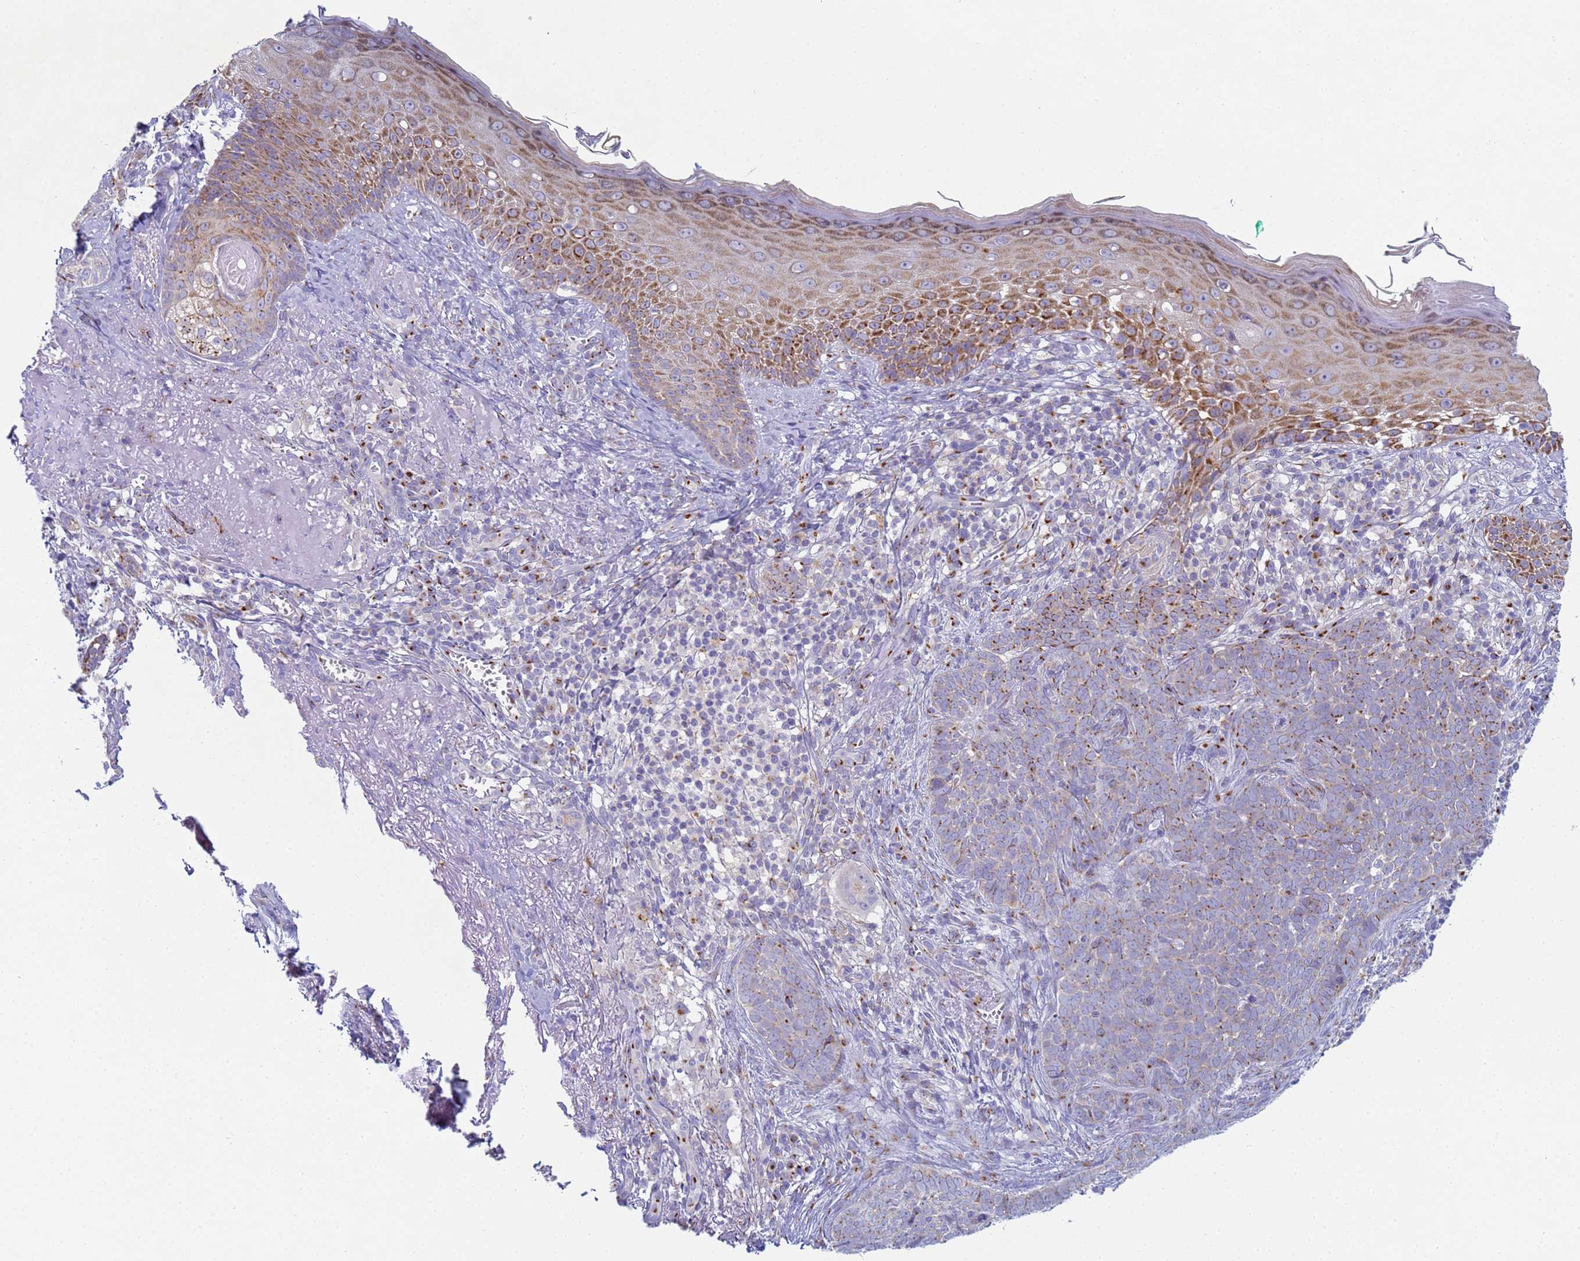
{"staining": {"intensity": "moderate", "quantity": "25%-75%", "location": "cytoplasmic/membranous"}, "tissue": "skin cancer", "cell_type": "Tumor cells", "image_type": "cancer", "snomed": [{"axis": "morphology", "description": "Basal cell carcinoma"}, {"axis": "topography", "description": "Skin"}], "caption": "Skin basal cell carcinoma stained with a brown dye reveals moderate cytoplasmic/membranous positive positivity in approximately 25%-75% of tumor cells.", "gene": "CR1", "patient": {"sex": "female", "age": 76}}